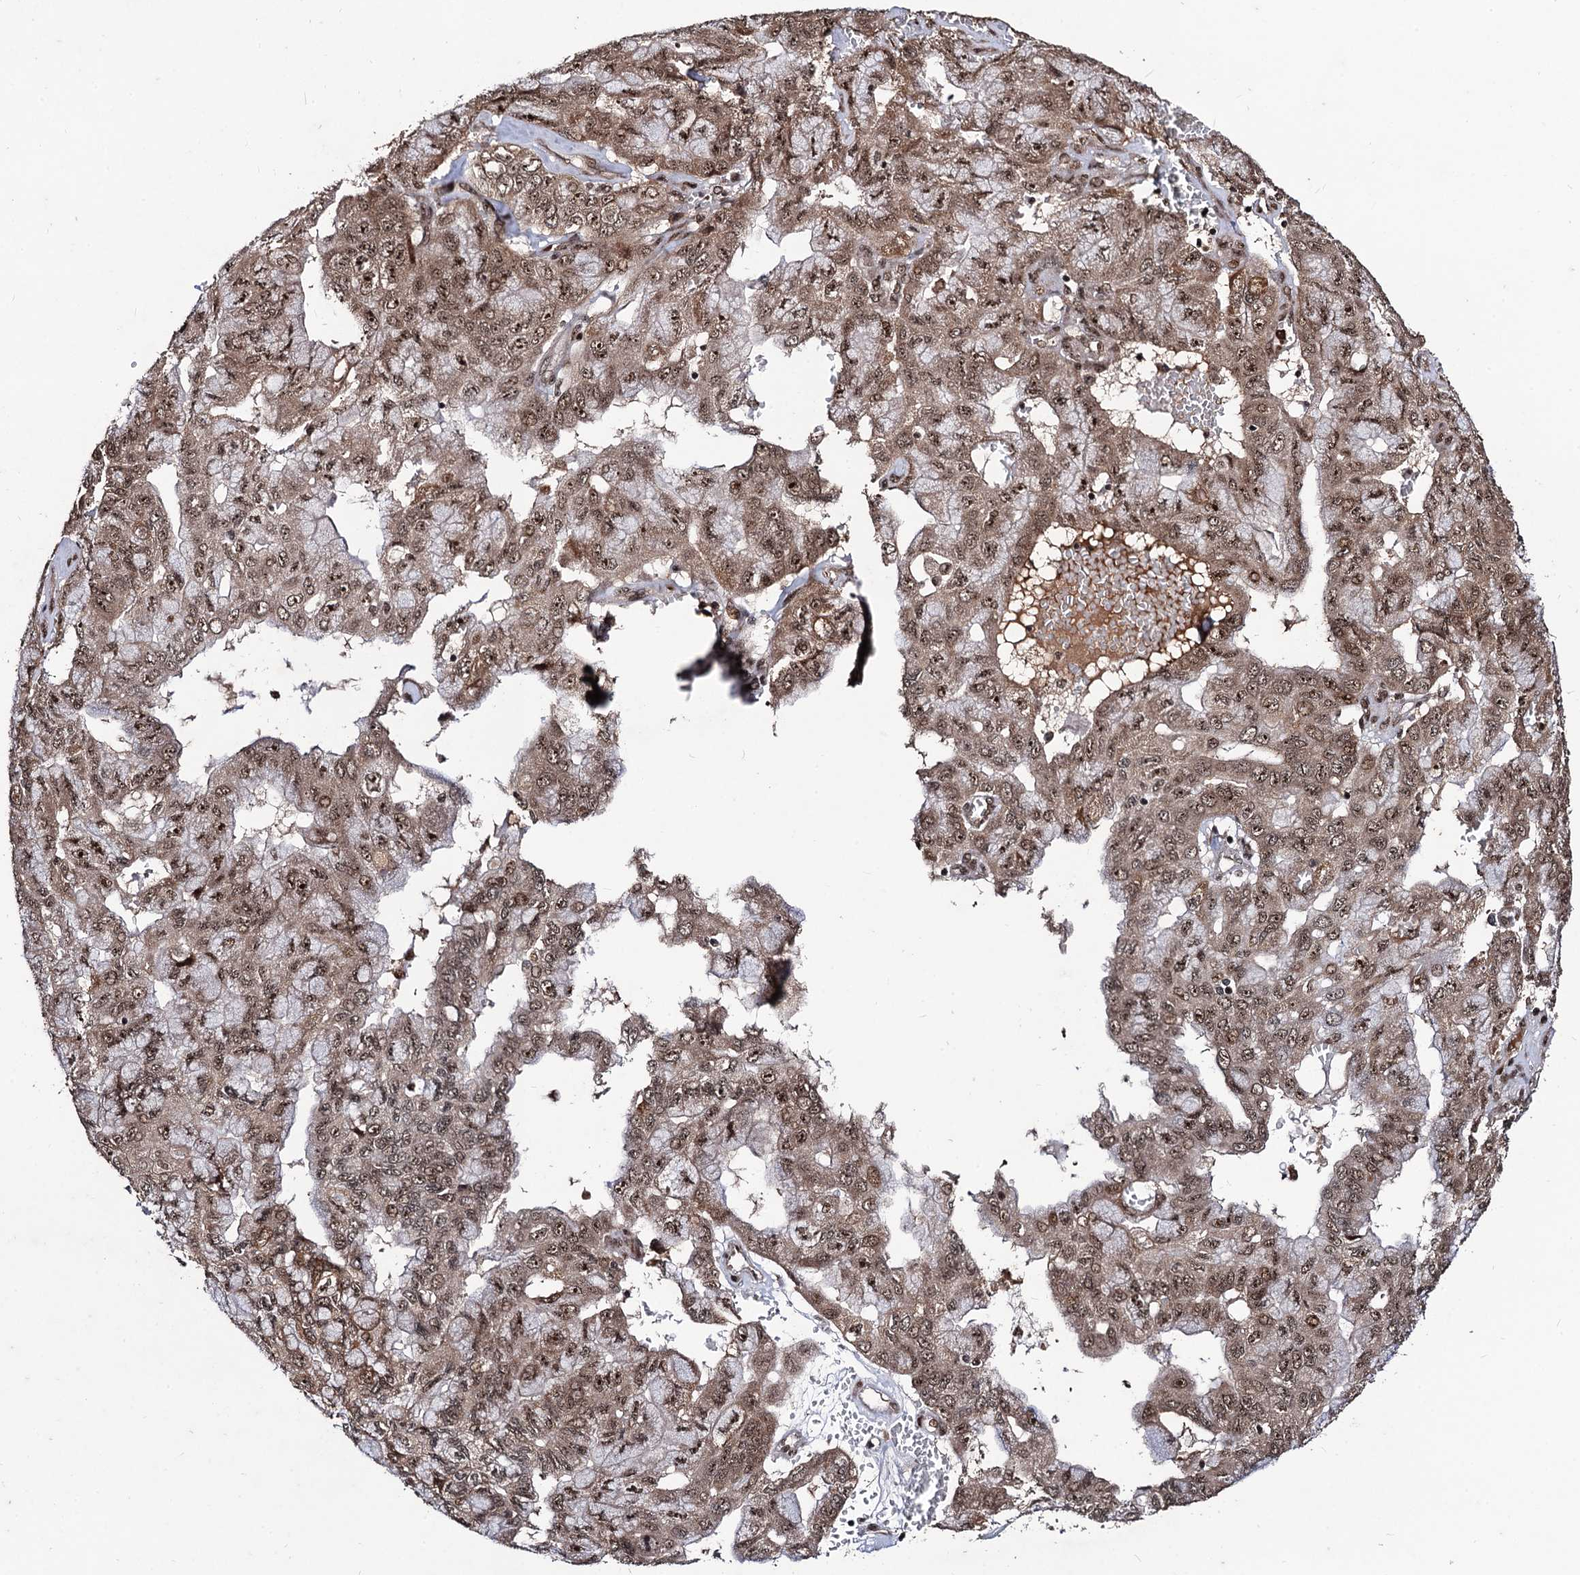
{"staining": {"intensity": "moderate", "quantity": ">75%", "location": "cytoplasmic/membranous,nuclear"}, "tissue": "pancreatic cancer", "cell_type": "Tumor cells", "image_type": "cancer", "snomed": [{"axis": "morphology", "description": "Adenocarcinoma, NOS"}, {"axis": "topography", "description": "Pancreas"}], "caption": "A high-resolution photomicrograph shows IHC staining of adenocarcinoma (pancreatic), which exhibits moderate cytoplasmic/membranous and nuclear staining in approximately >75% of tumor cells.", "gene": "SFSWAP", "patient": {"sex": "male", "age": 51}}